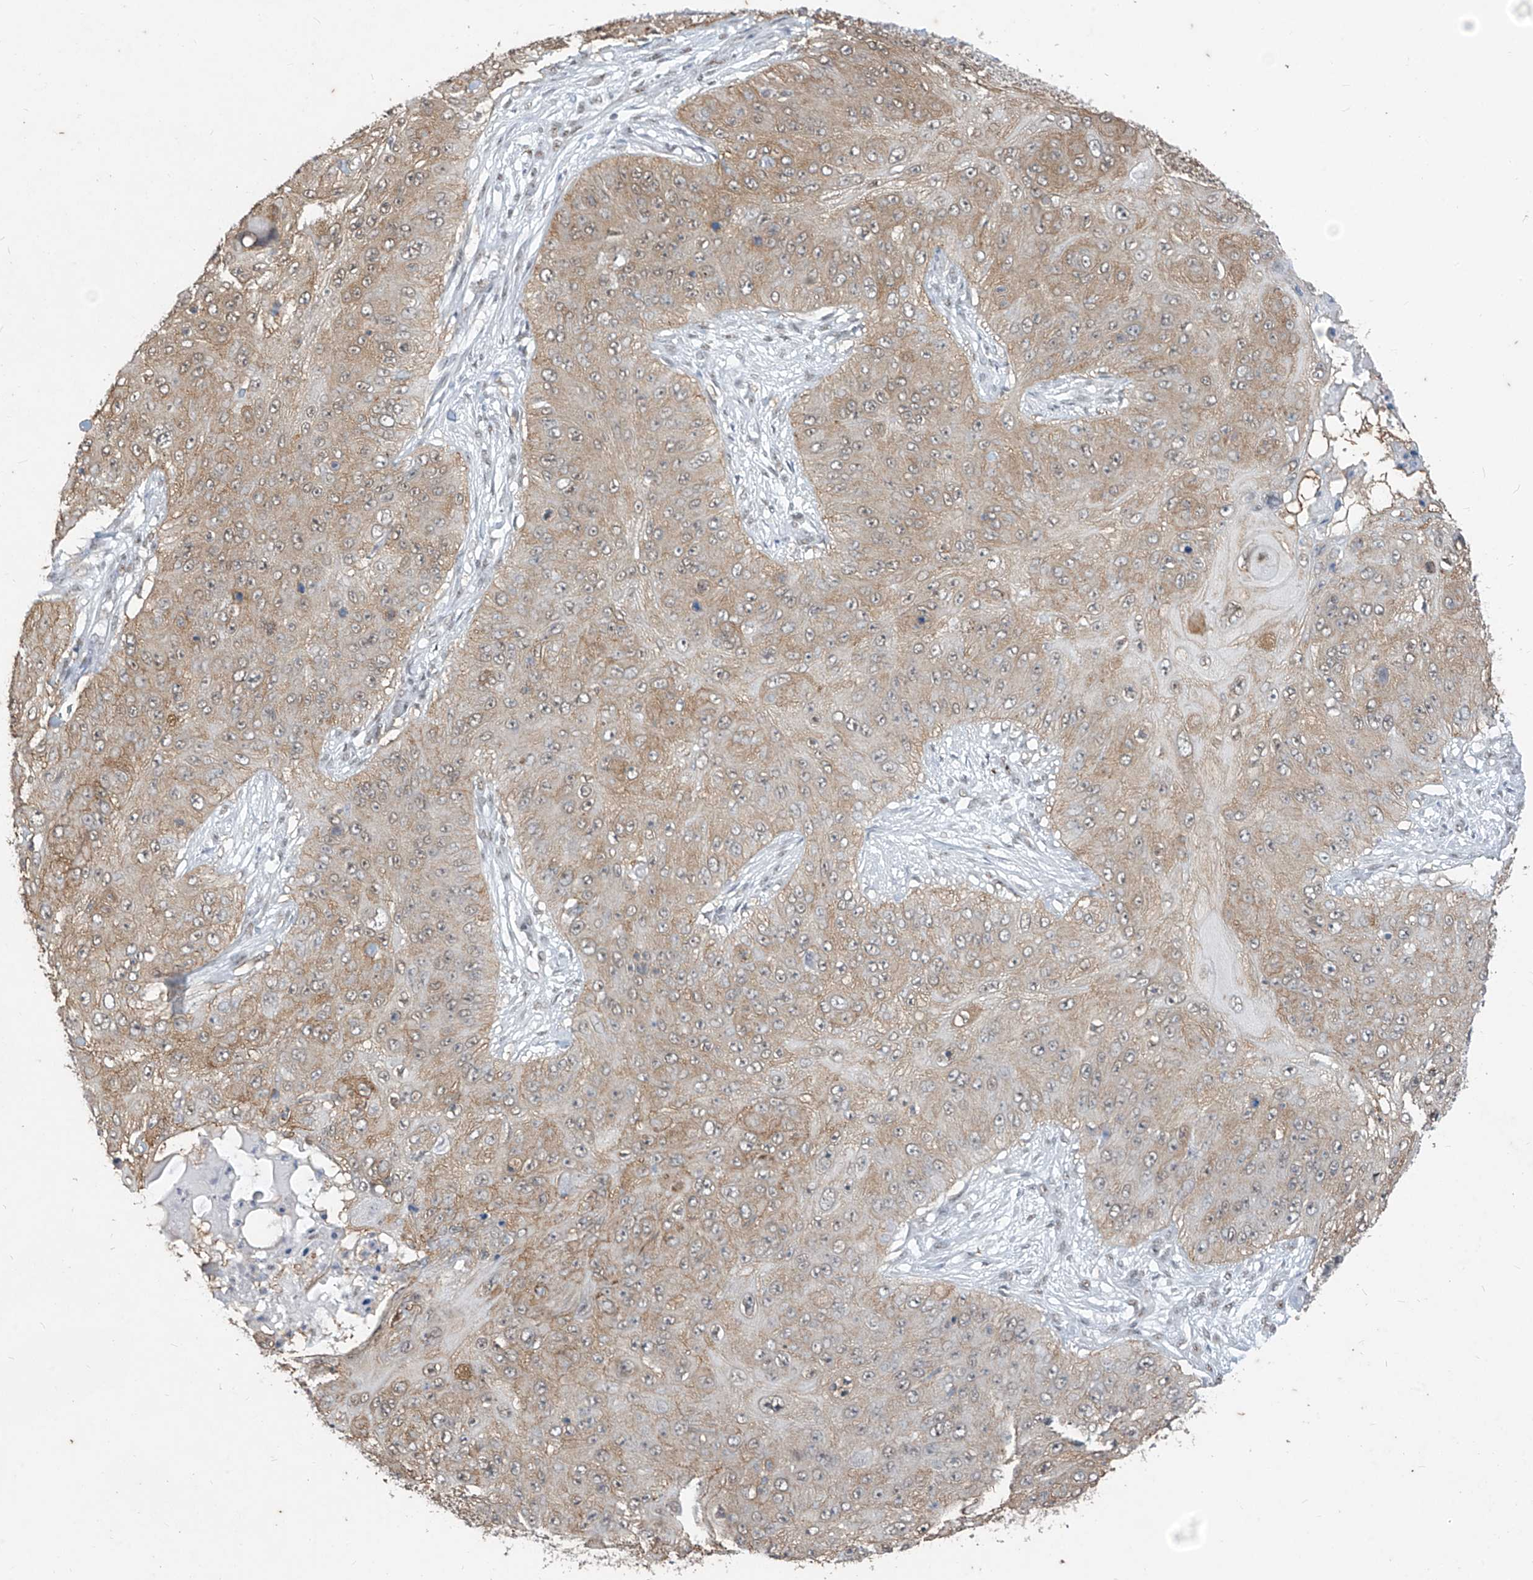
{"staining": {"intensity": "weak", "quantity": ">75%", "location": "cytoplasmic/membranous"}, "tissue": "skin cancer", "cell_type": "Tumor cells", "image_type": "cancer", "snomed": [{"axis": "morphology", "description": "Squamous cell carcinoma, NOS"}, {"axis": "topography", "description": "Skin"}], "caption": "Weak cytoplasmic/membranous expression for a protein is appreciated in about >75% of tumor cells of skin cancer (squamous cell carcinoma) using IHC.", "gene": "TFEC", "patient": {"sex": "female", "age": 80}}